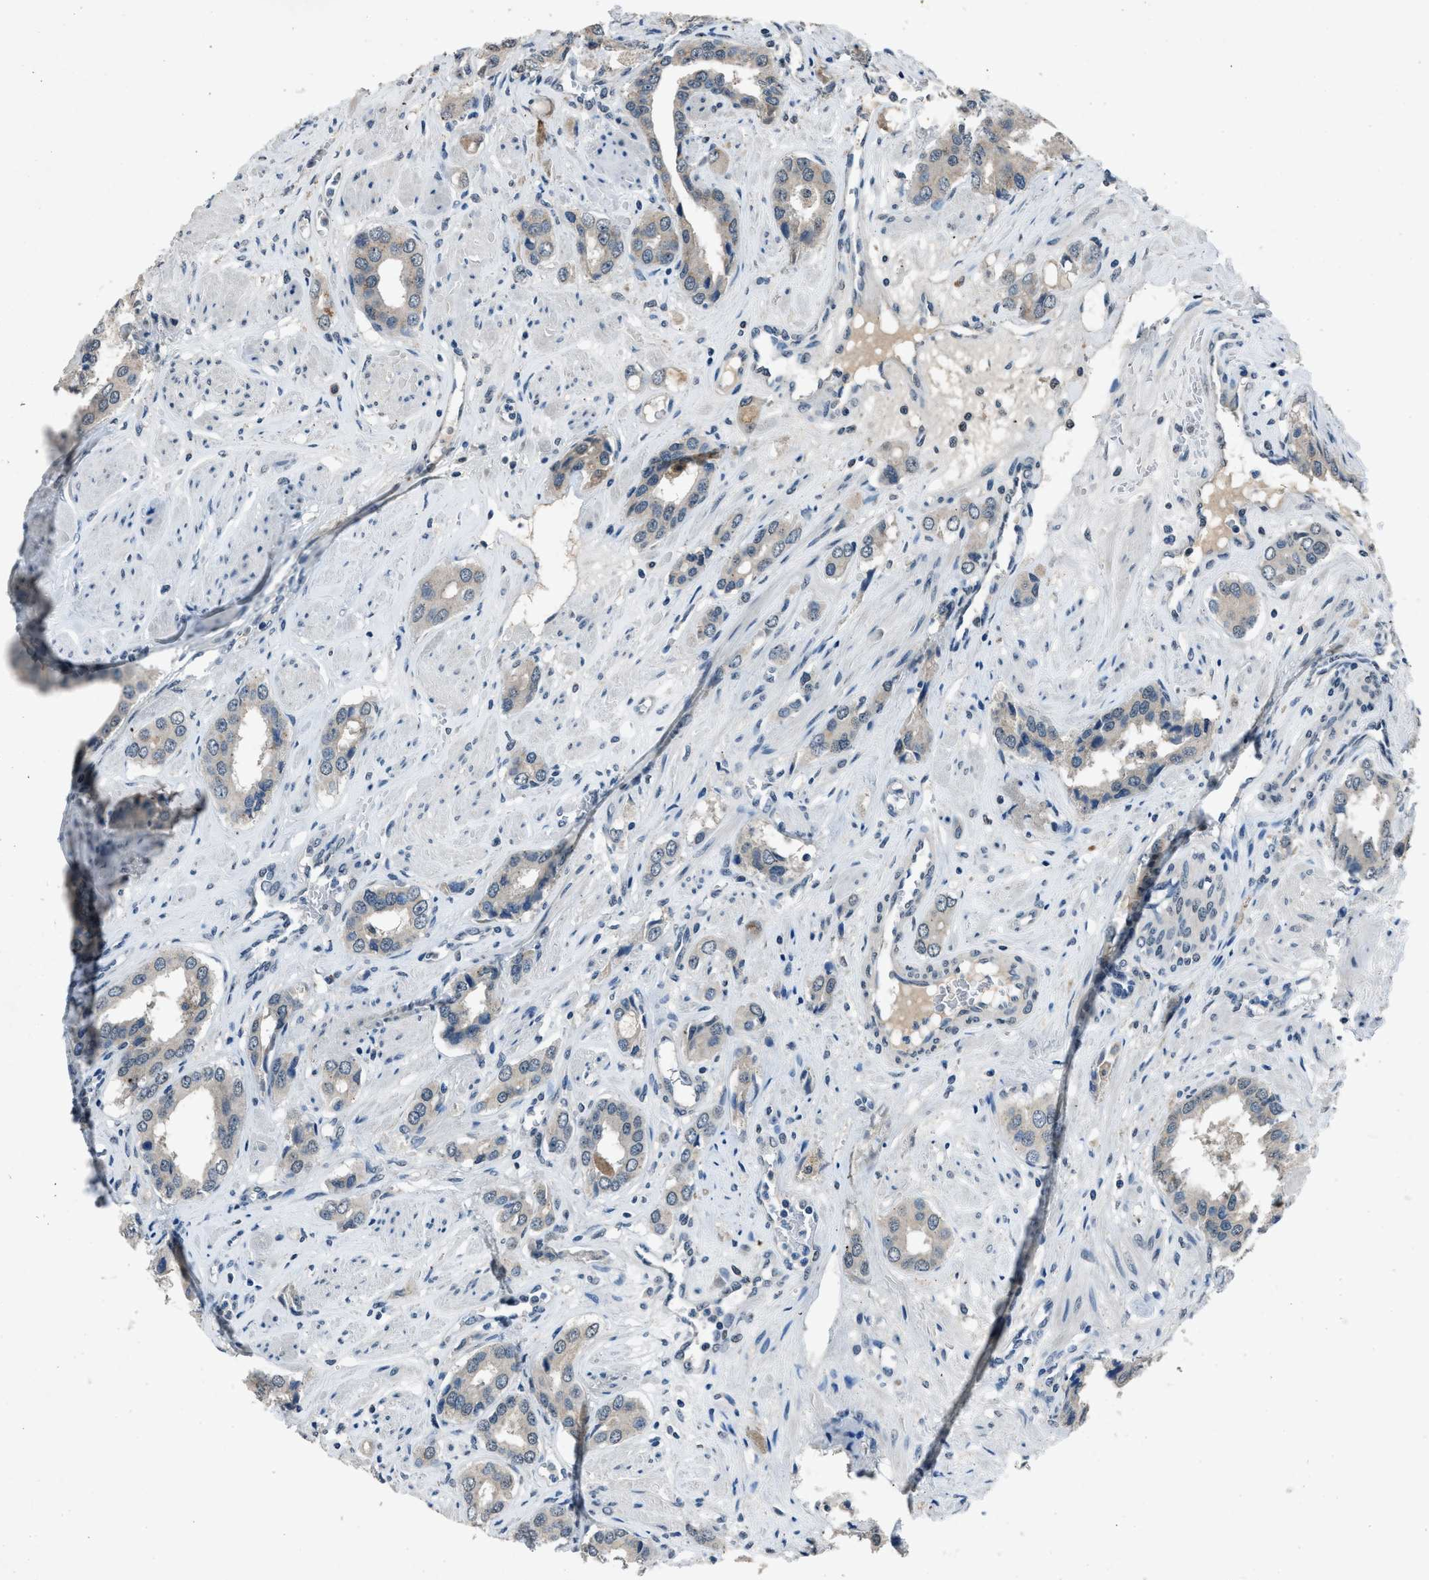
{"staining": {"intensity": "weak", "quantity": "<25%", "location": "cytoplasmic/membranous"}, "tissue": "prostate cancer", "cell_type": "Tumor cells", "image_type": "cancer", "snomed": [{"axis": "morphology", "description": "Adenocarcinoma, High grade"}, {"axis": "topography", "description": "Prostate"}], "caption": "This image is of prostate high-grade adenocarcinoma stained with IHC to label a protein in brown with the nuclei are counter-stained blue. There is no positivity in tumor cells.", "gene": "DUSP19", "patient": {"sex": "male", "age": 52}}